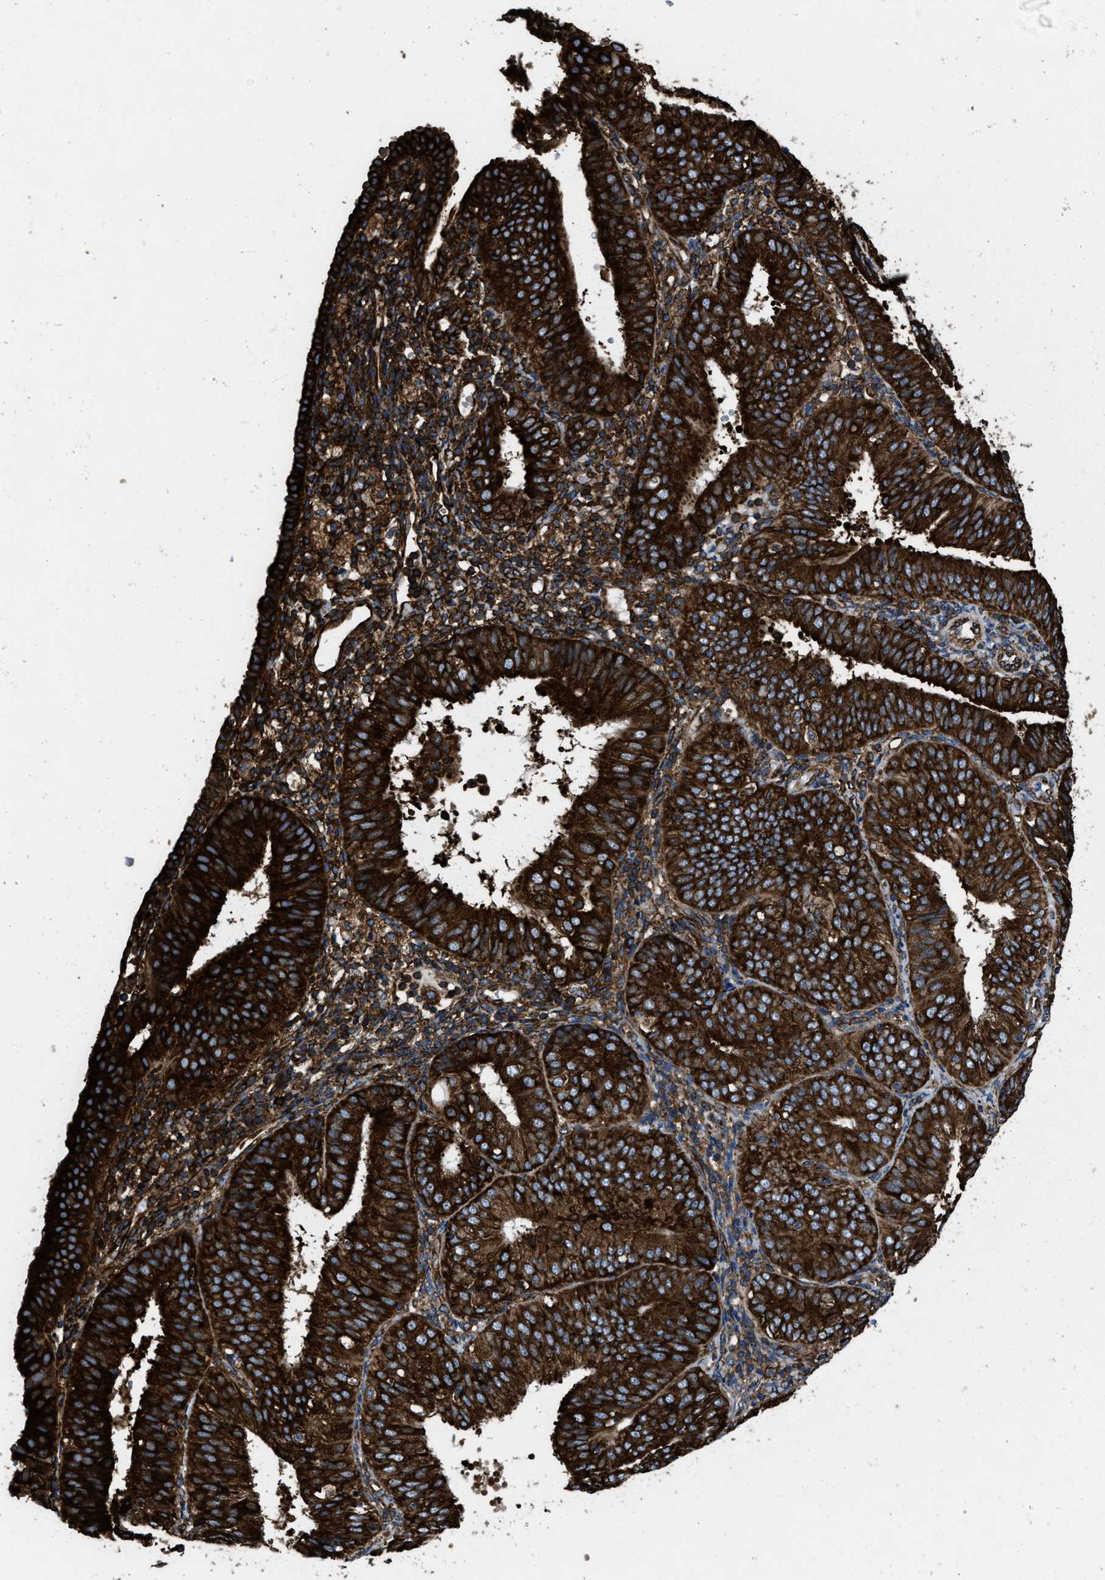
{"staining": {"intensity": "strong", "quantity": ">75%", "location": "cytoplasmic/membranous"}, "tissue": "endometrial cancer", "cell_type": "Tumor cells", "image_type": "cancer", "snomed": [{"axis": "morphology", "description": "Adenocarcinoma, NOS"}, {"axis": "topography", "description": "Endometrium"}], "caption": "Immunohistochemistry (IHC) histopathology image of neoplastic tissue: adenocarcinoma (endometrial) stained using IHC shows high levels of strong protein expression localized specifically in the cytoplasmic/membranous of tumor cells, appearing as a cytoplasmic/membranous brown color.", "gene": "CAPRIN1", "patient": {"sex": "female", "age": 58}}